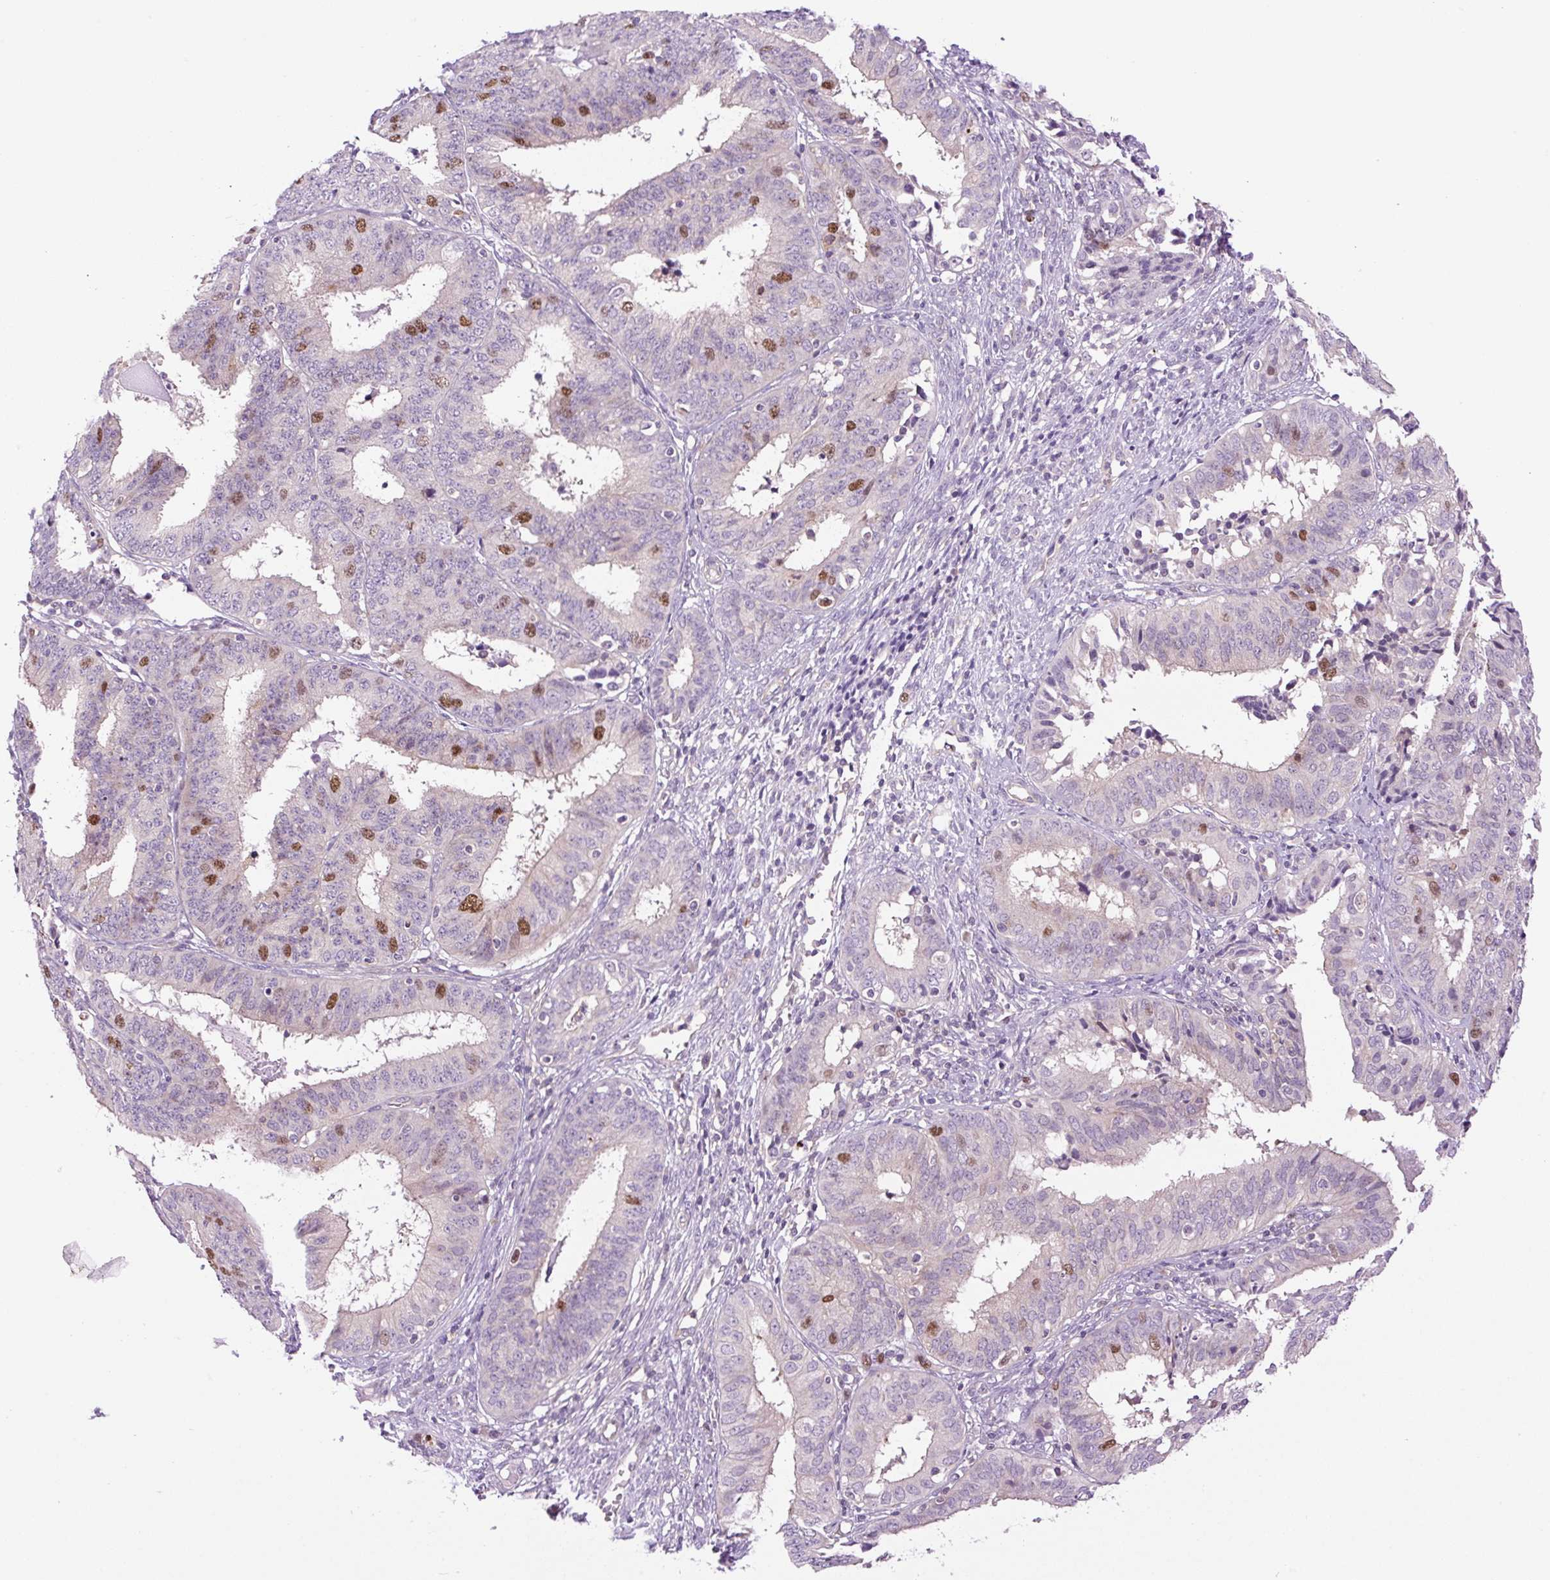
{"staining": {"intensity": "moderate", "quantity": "<25%", "location": "nuclear"}, "tissue": "endometrial cancer", "cell_type": "Tumor cells", "image_type": "cancer", "snomed": [{"axis": "morphology", "description": "Adenocarcinoma, NOS"}, {"axis": "topography", "description": "Endometrium"}], "caption": "Endometrial adenocarcinoma stained with a protein marker demonstrates moderate staining in tumor cells.", "gene": "KIFC1", "patient": {"sex": "female", "age": 51}}